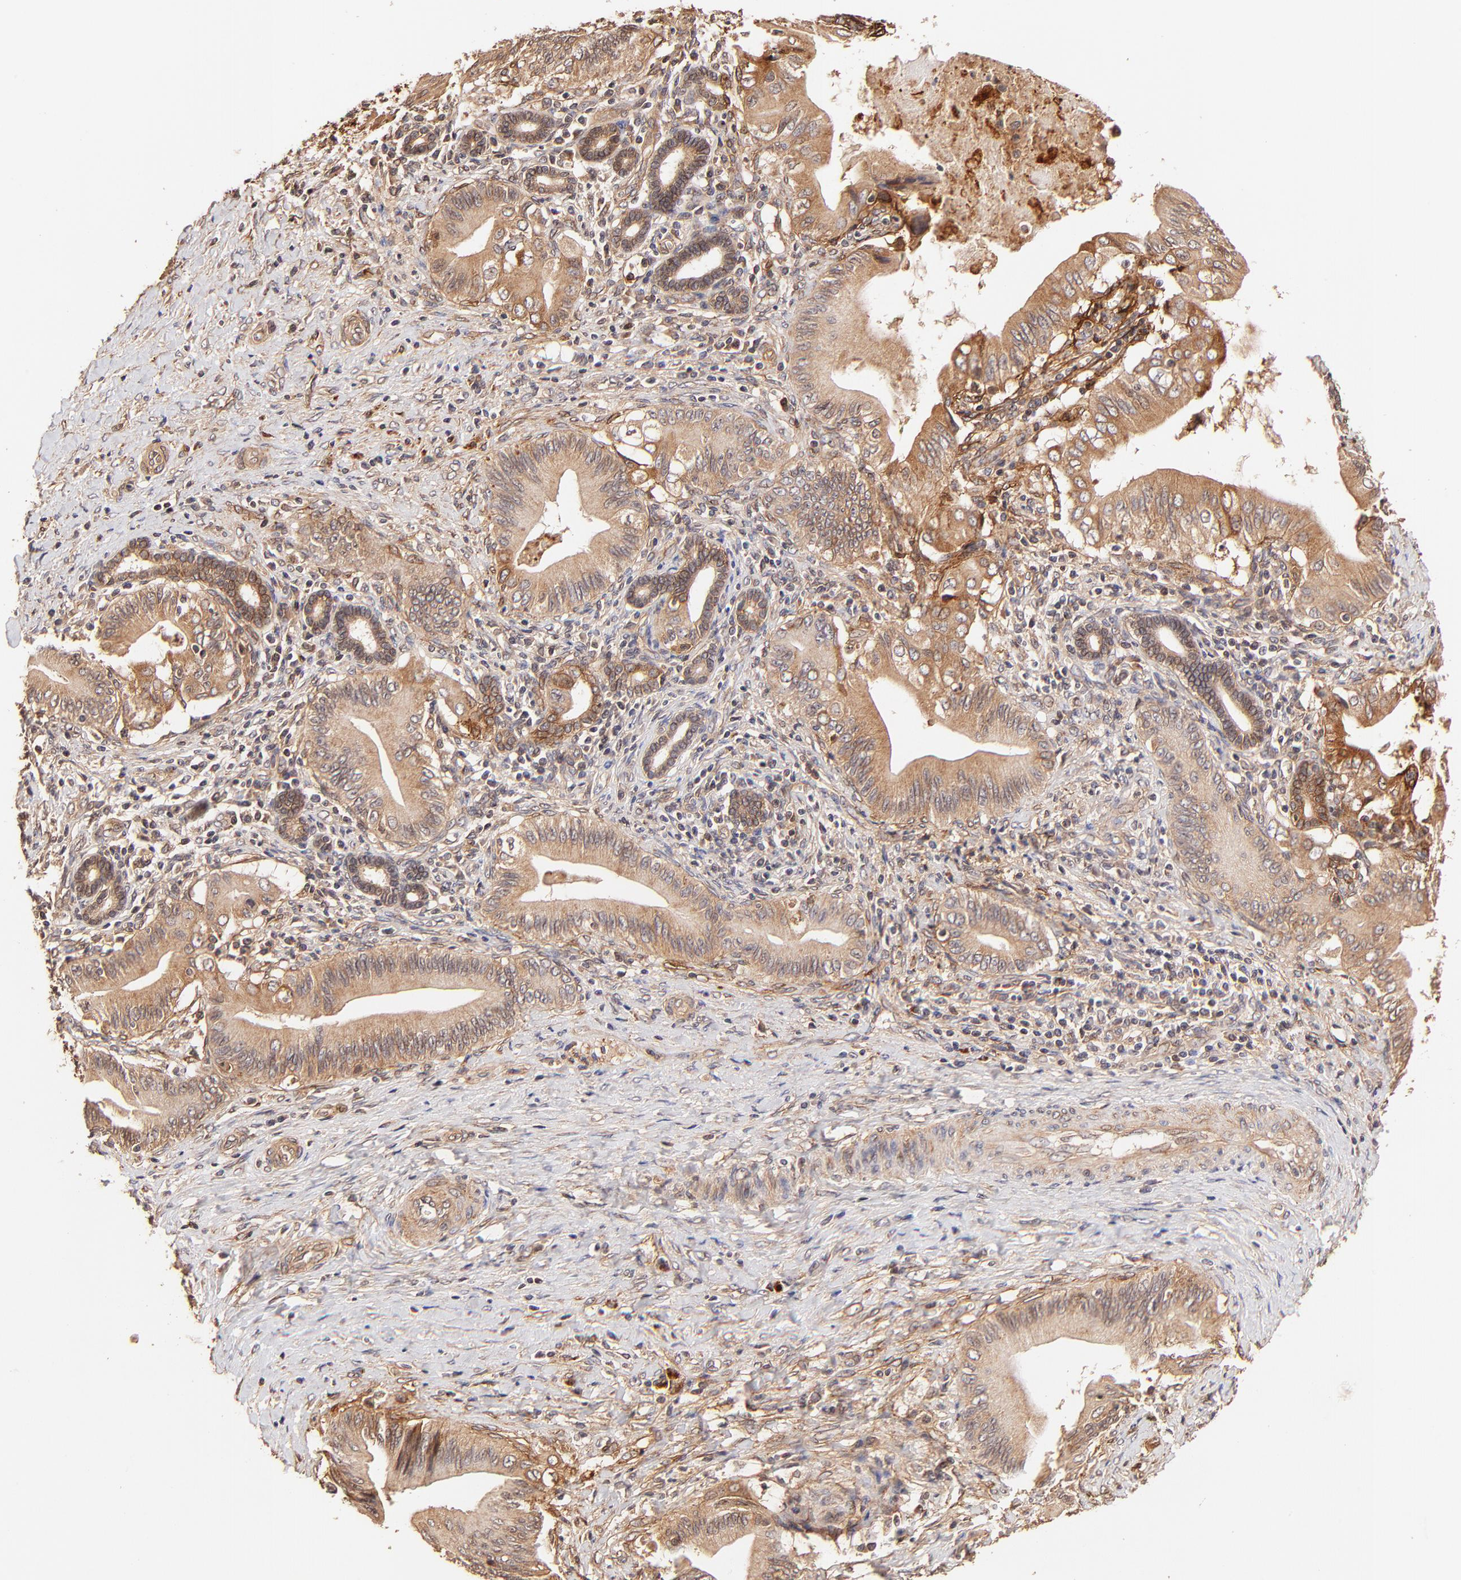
{"staining": {"intensity": "moderate", "quantity": ">75%", "location": "cytoplasmic/membranous"}, "tissue": "liver cancer", "cell_type": "Tumor cells", "image_type": "cancer", "snomed": [{"axis": "morphology", "description": "Cholangiocarcinoma"}, {"axis": "topography", "description": "Liver"}], "caption": "Human cholangiocarcinoma (liver) stained with a protein marker displays moderate staining in tumor cells.", "gene": "ITGB1", "patient": {"sex": "male", "age": 58}}